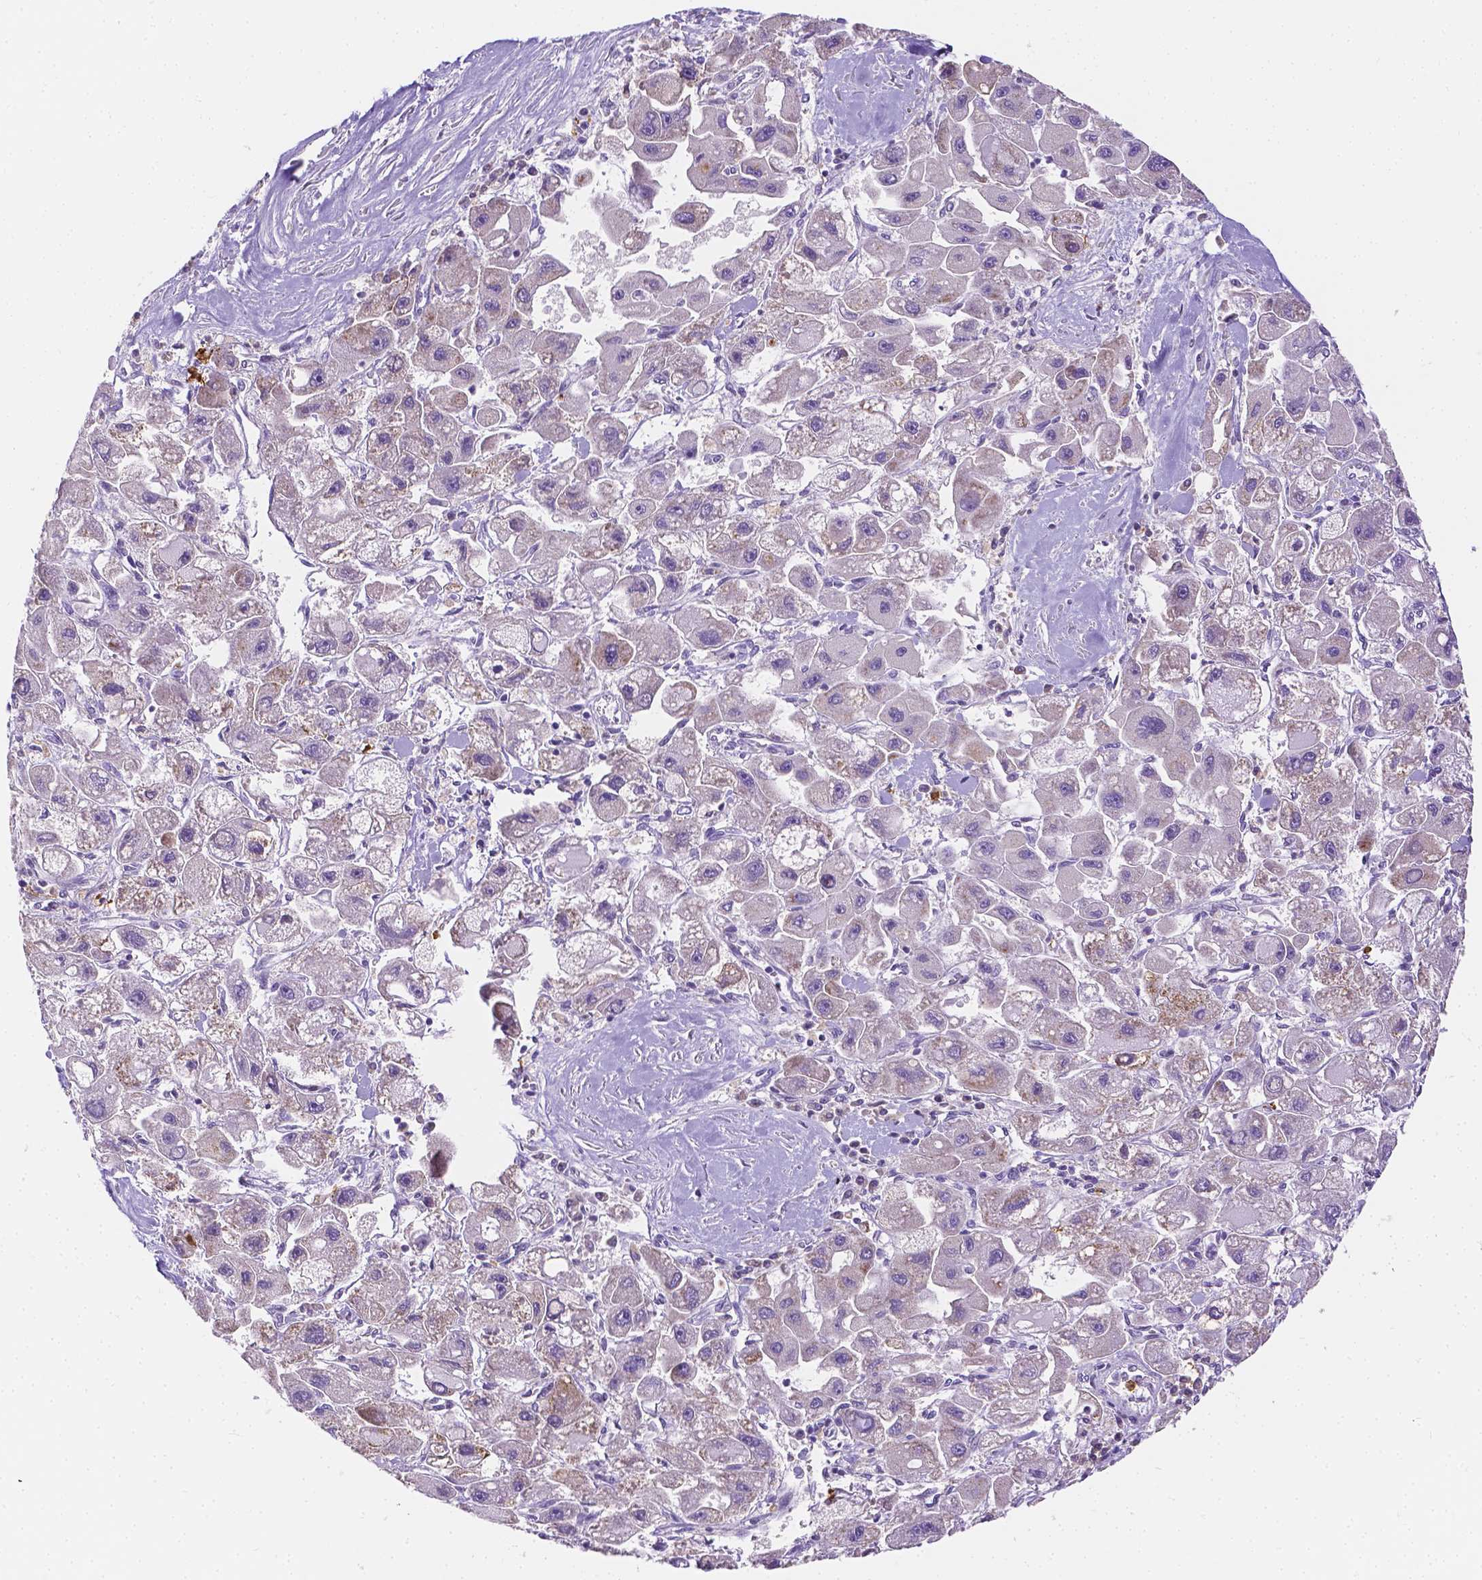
{"staining": {"intensity": "negative", "quantity": "none", "location": "none"}, "tissue": "liver cancer", "cell_type": "Tumor cells", "image_type": "cancer", "snomed": [{"axis": "morphology", "description": "Carcinoma, Hepatocellular, NOS"}, {"axis": "topography", "description": "Liver"}], "caption": "High magnification brightfield microscopy of hepatocellular carcinoma (liver) stained with DAB (brown) and counterstained with hematoxylin (blue): tumor cells show no significant positivity.", "gene": "ZNRD2", "patient": {"sex": "male", "age": 24}}